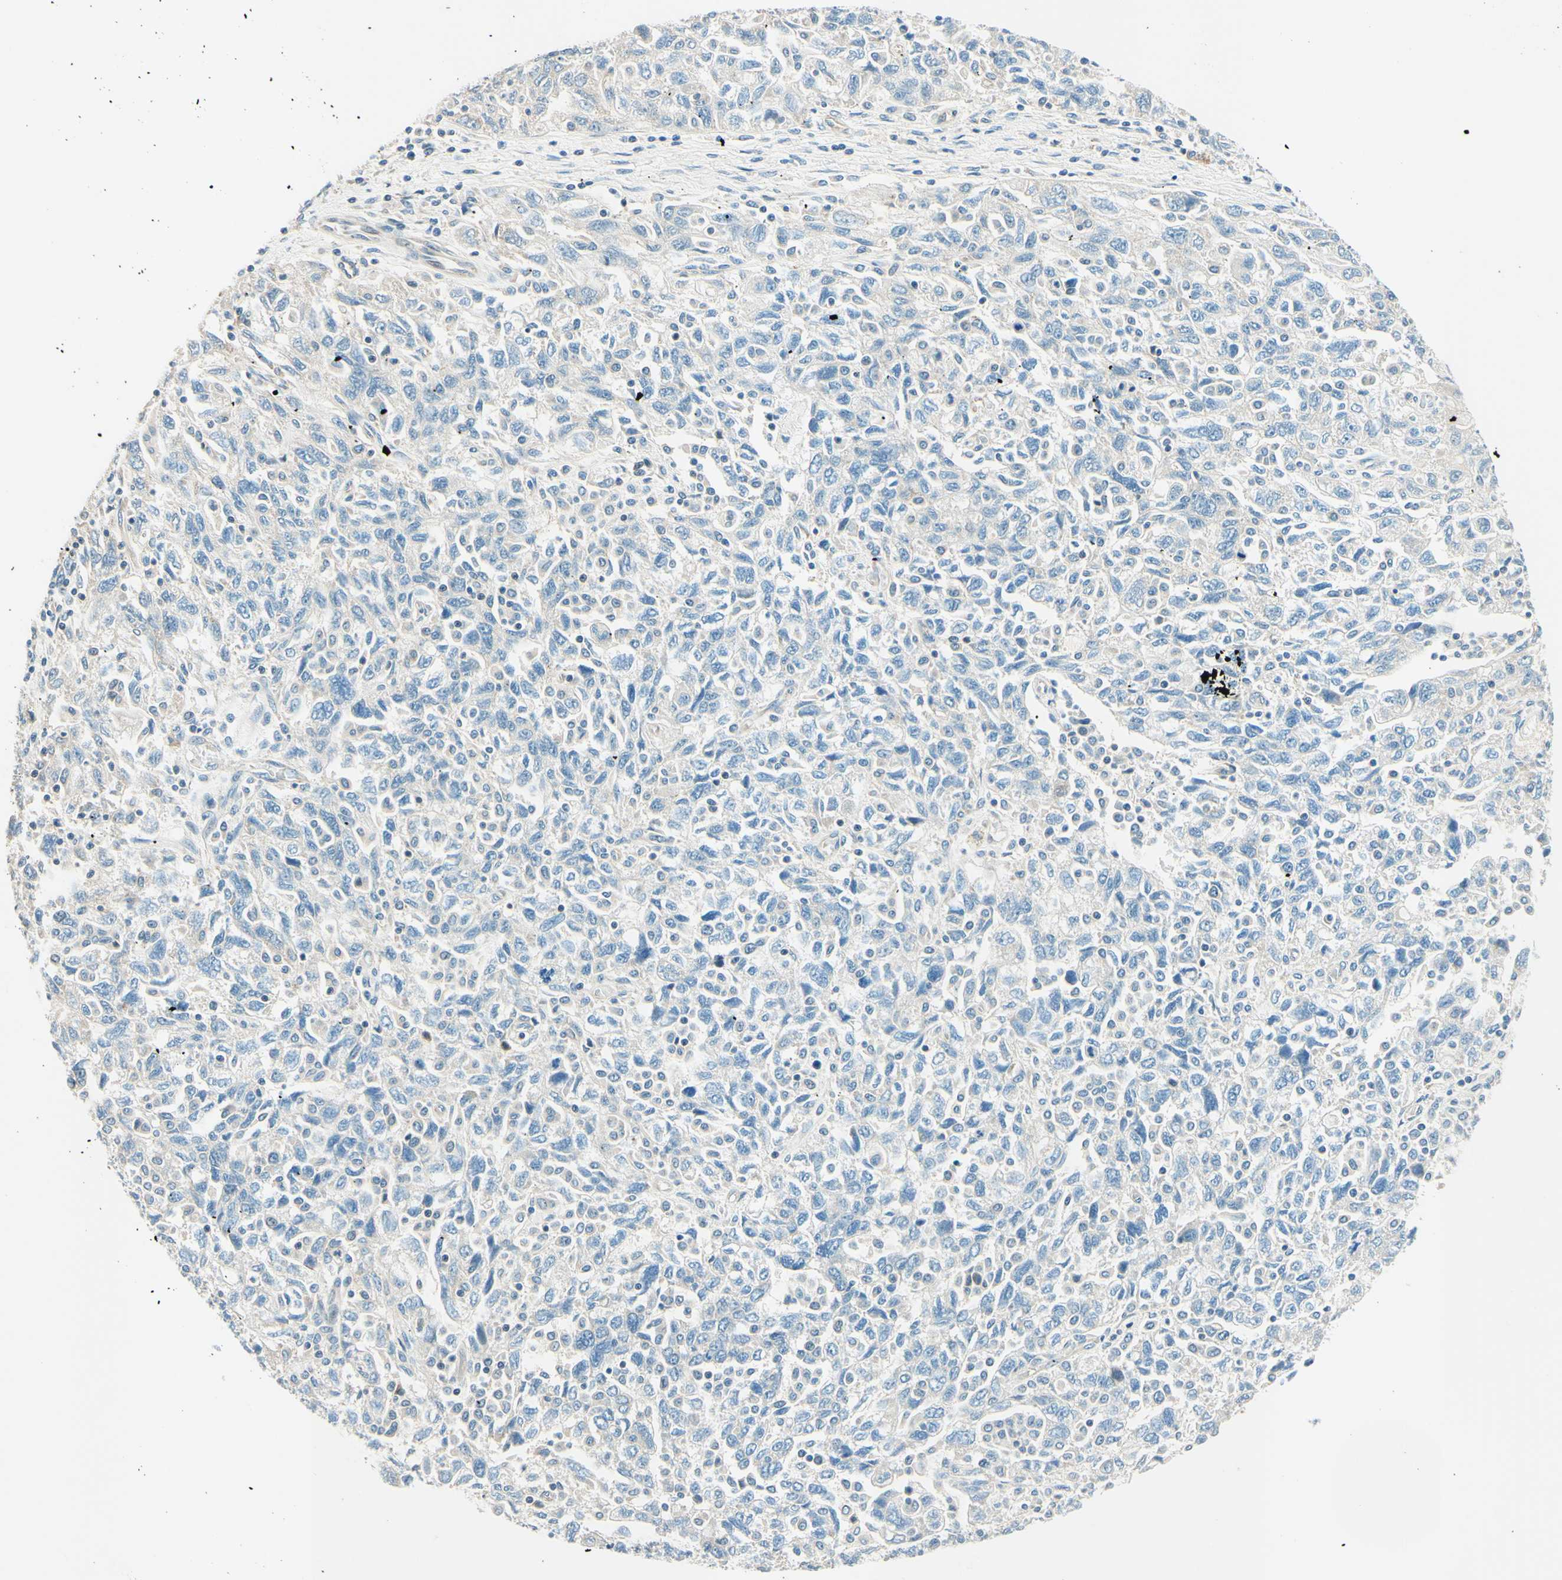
{"staining": {"intensity": "negative", "quantity": "none", "location": "none"}, "tissue": "ovarian cancer", "cell_type": "Tumor cells", "image_type": "cancer", "snomed": [{"axis": "morphology", "description": "Carcinoma, NOS"}, {"axis": "morphology", "description": "Cystadenocarcinoma, serous, NOS"}, {"axis": "topography", "description": "Ovary"}], "caption": "Tumor cells show no significant protein staining in ovarian cancer (carcinoma).", "gene": "TAOK2", "patient": {"sex": "female", "age": 69}}